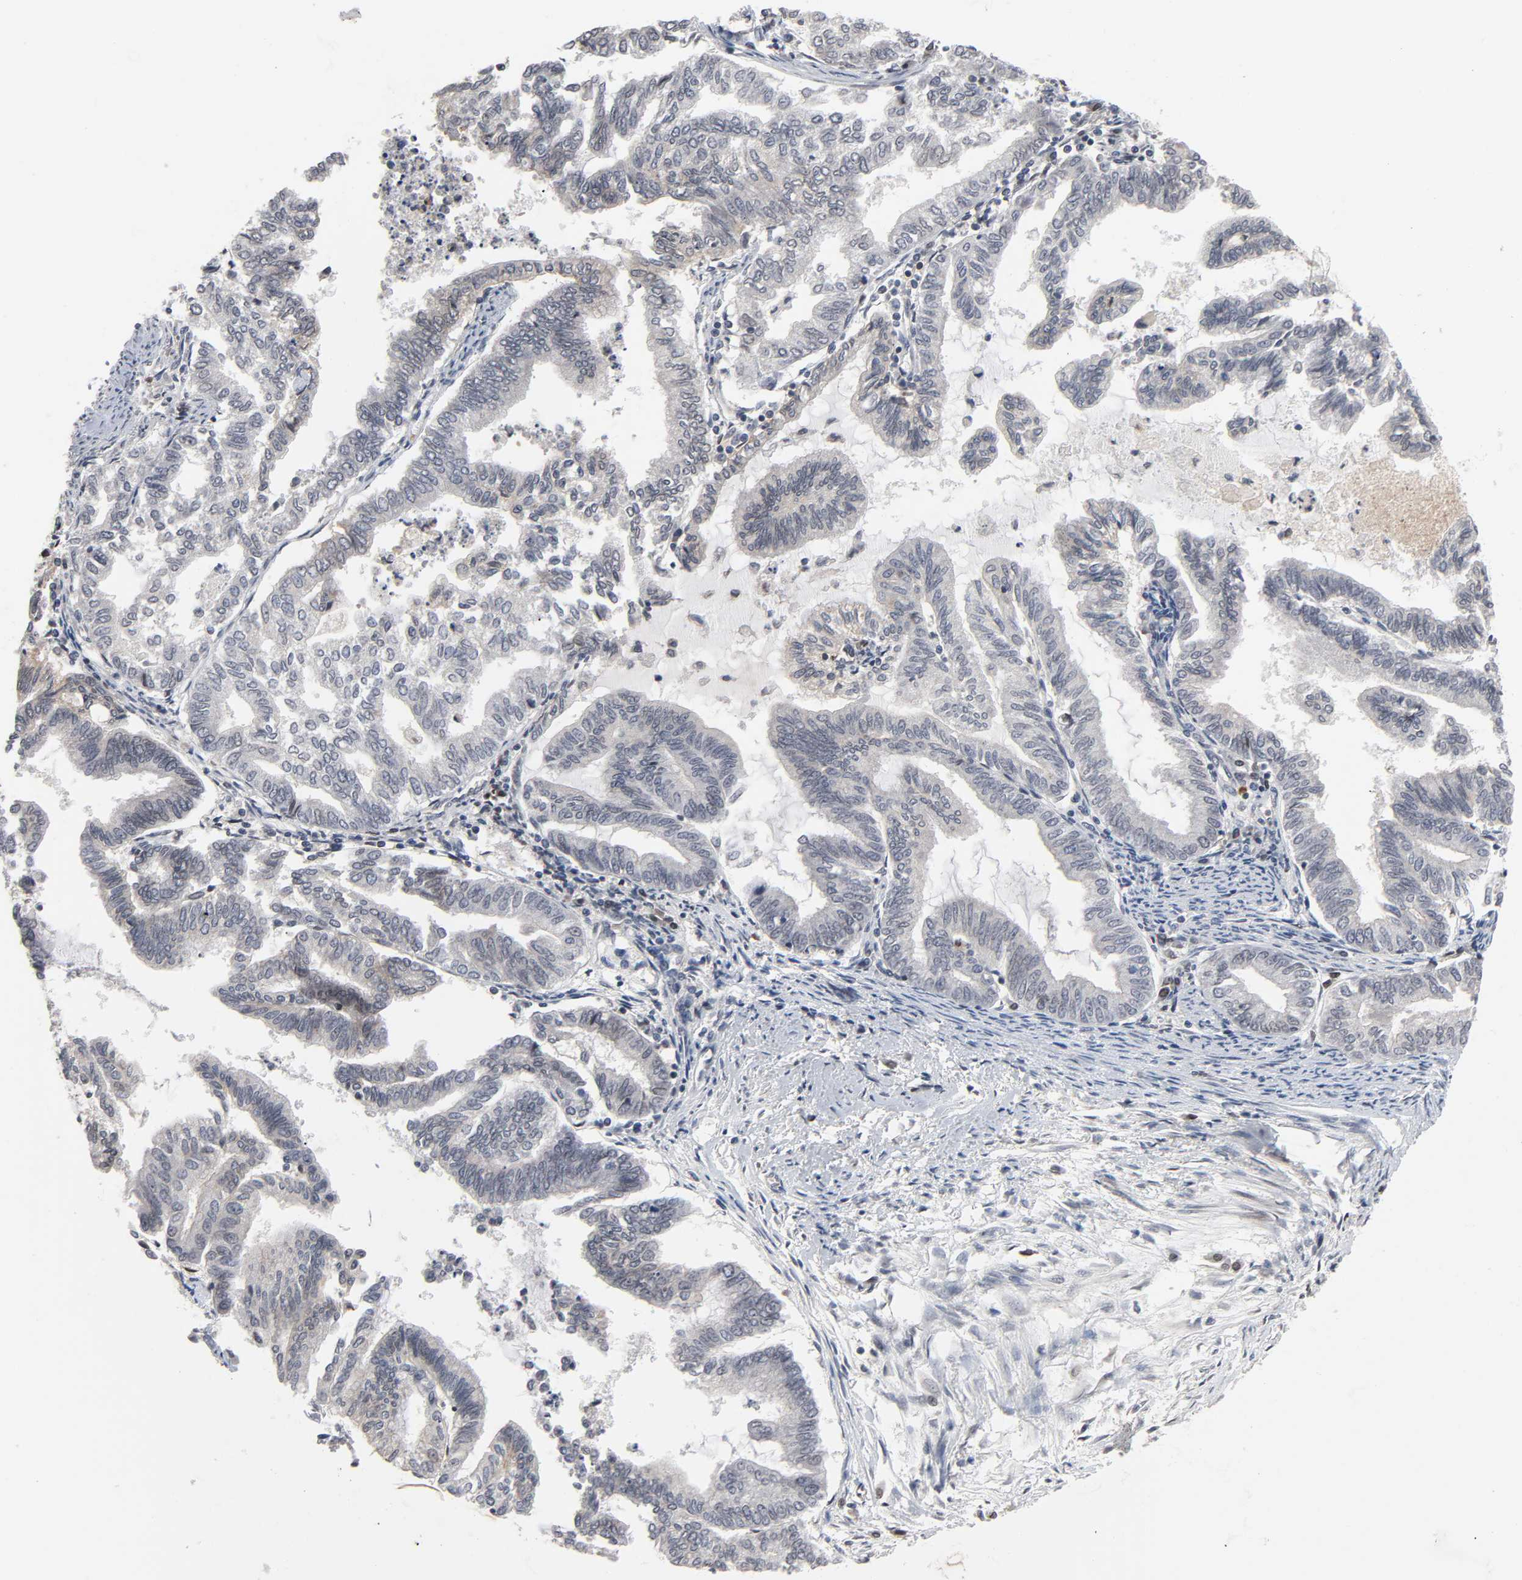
{"staining": {"intensity": "weak", "quantity": "<25%", "location": "cytoplasmic/membranous"}, "tissue": "endometrial cancer", "cell_type": "Tumor cells", "image_type": "cancer", "snomed": [{"axis": "morphology", "description": "Adenocarcinoma, NOS"}, {"axis": "topography", "description": "Endometrium"}], "caption": "DAB immunohistochemical staining of human endometrial cancer shows no significant positivity in tumor cells.", "gene": "CCDC175", "patient": {"sex": "female", "age": 79}}